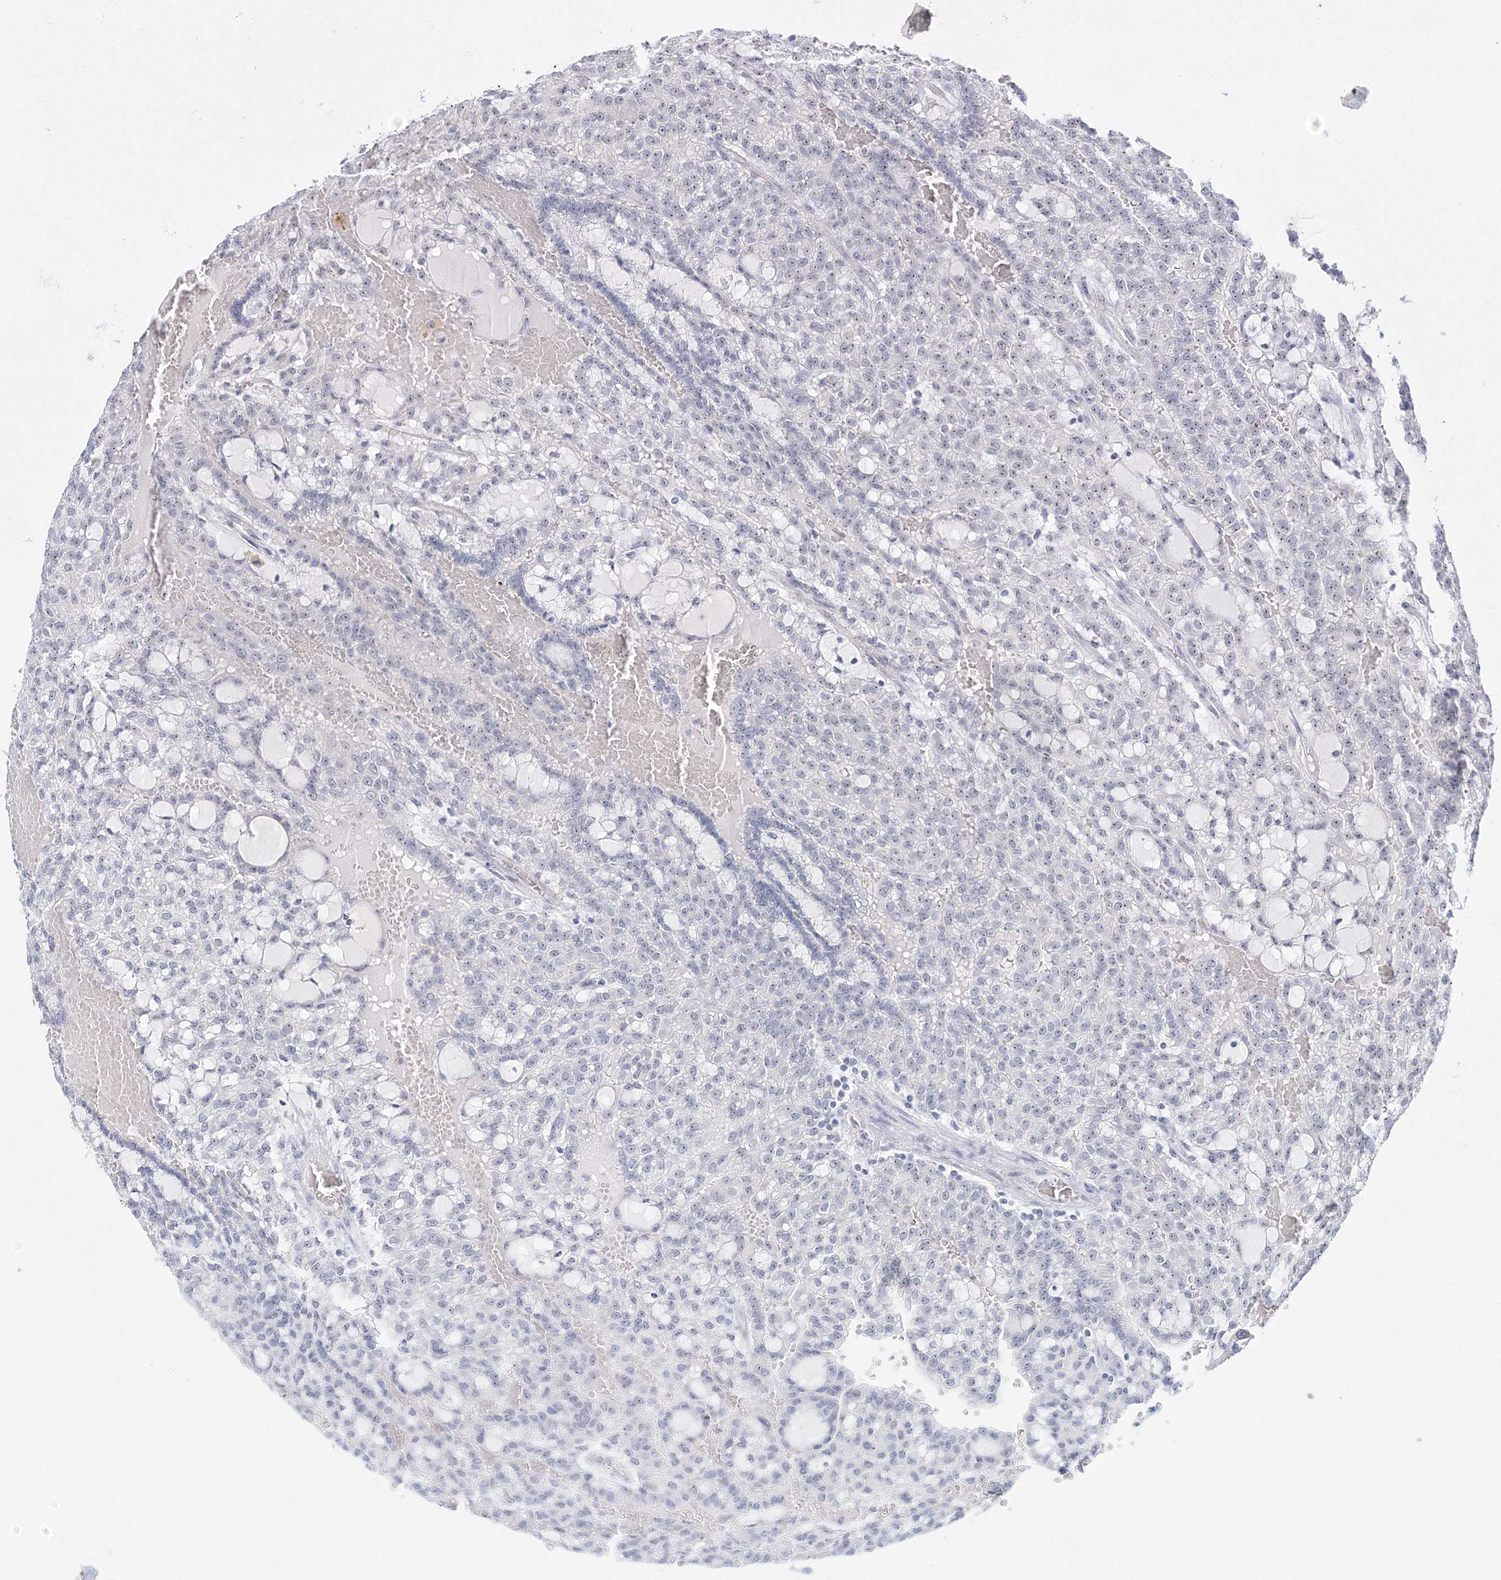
{"staining": {"intensity": "negative", "quantity": "none", "location": "none"}, "tissue": "renal cancer", "cell_type": "Tumor cells", "image_type": "cancer", "snomed": [{"axis": "morphology", "description": "Adenocarcinoma, NOS"}, {"axis": "topography", "description": "Kidney"}], "caption": "Renal adenocarcinoma was stained to show a protein in brown. There is no significant expression in tumor cells.", "gene": "SIRT7", "patient": {"sex": "male", "age": 63}}